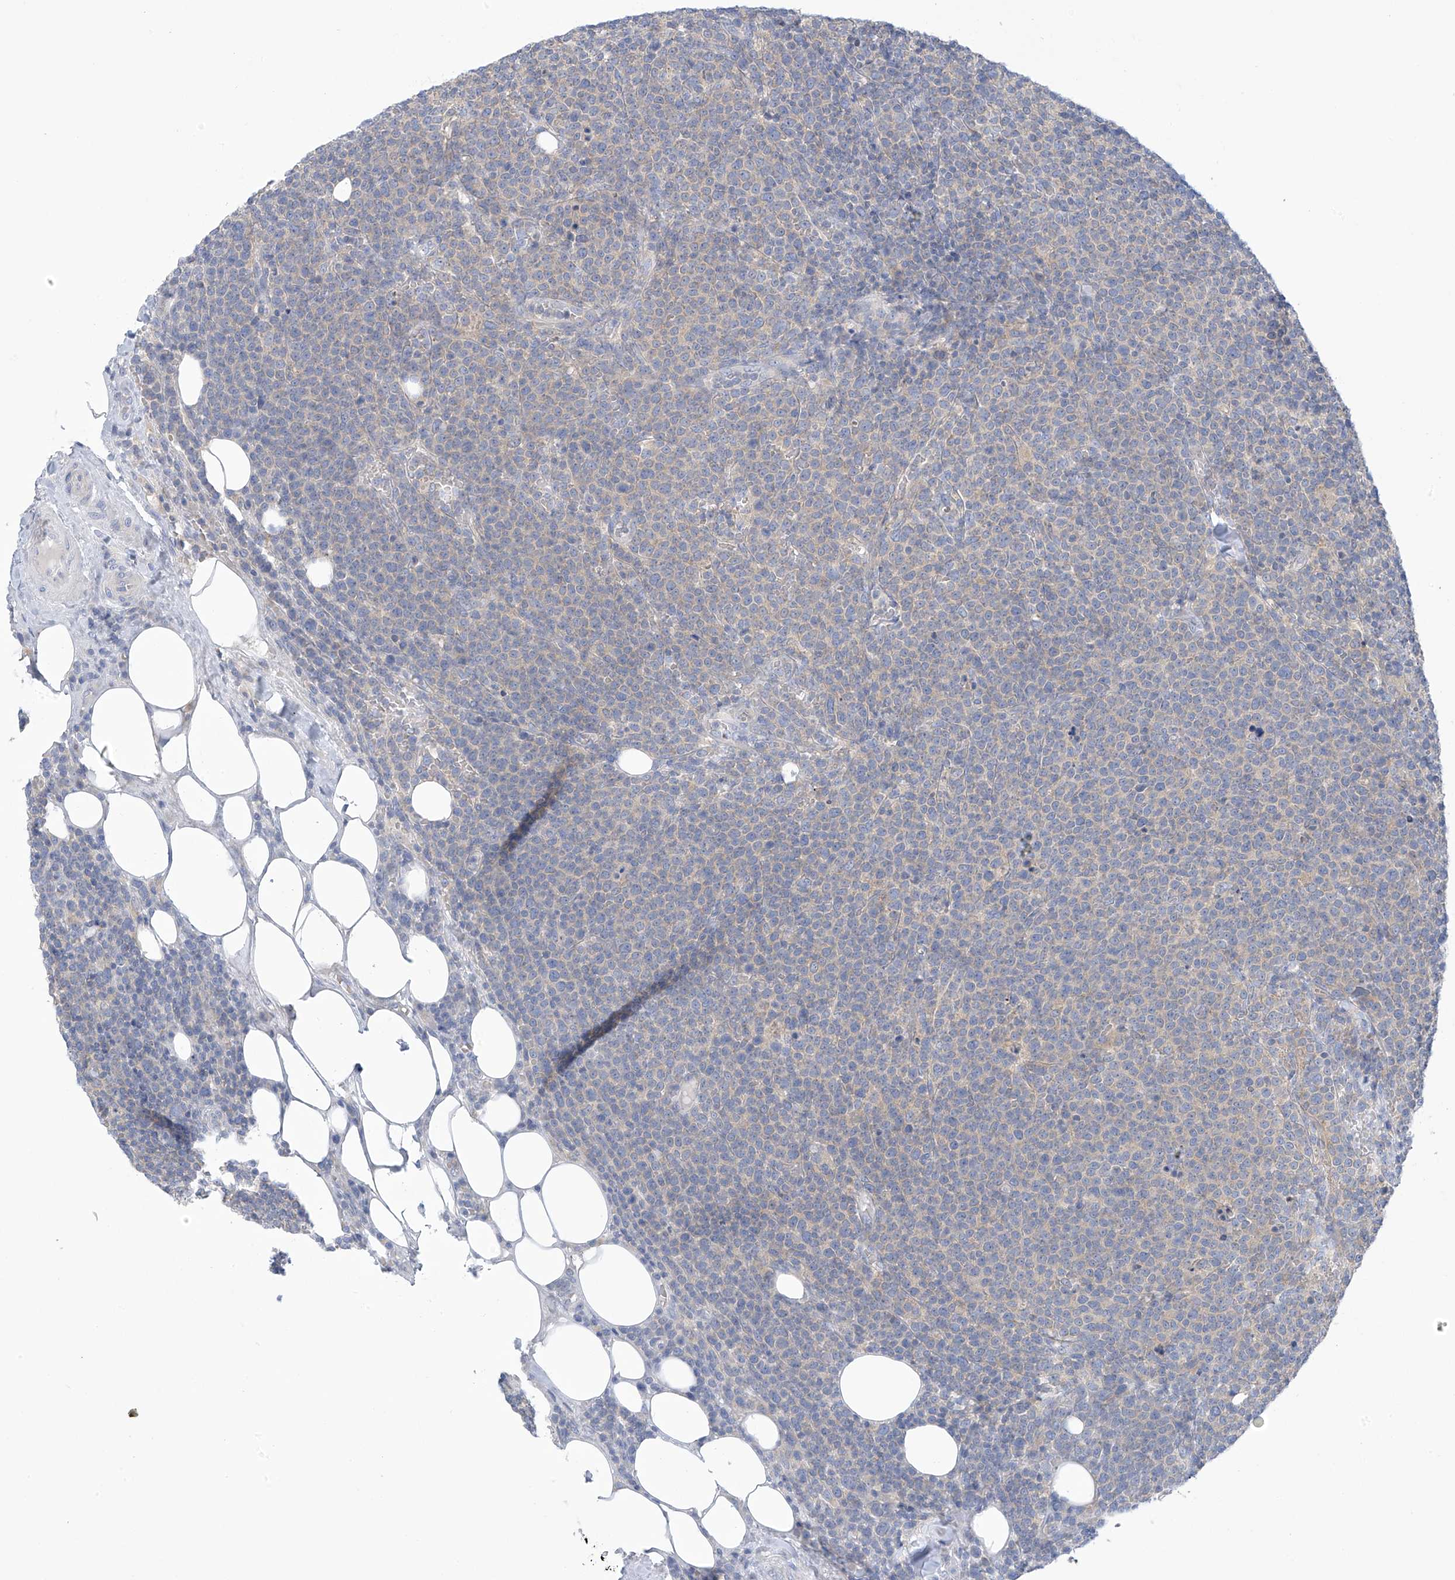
{"staining": {"intensity": "negative", "quantity": "none", "location": "none"}, "tissue": "lymphoma", "cell_type": "Tumor cells", "image_type": "cancer", "snomed": [{"axis": "morphology", "description": "Malignant lymphoma, non-Hodgkin's type, High grade"}, {"axis": "topography", "description": "Lymph node"}], "caption": "IHC image of human high-grade malignant lymphoma, non-Hodgkin's type stained for a protein (brown), which displays no staining in tumor cells.", "gene": "SLC6A12", "patient": {"sex": "male", "age": 61}}